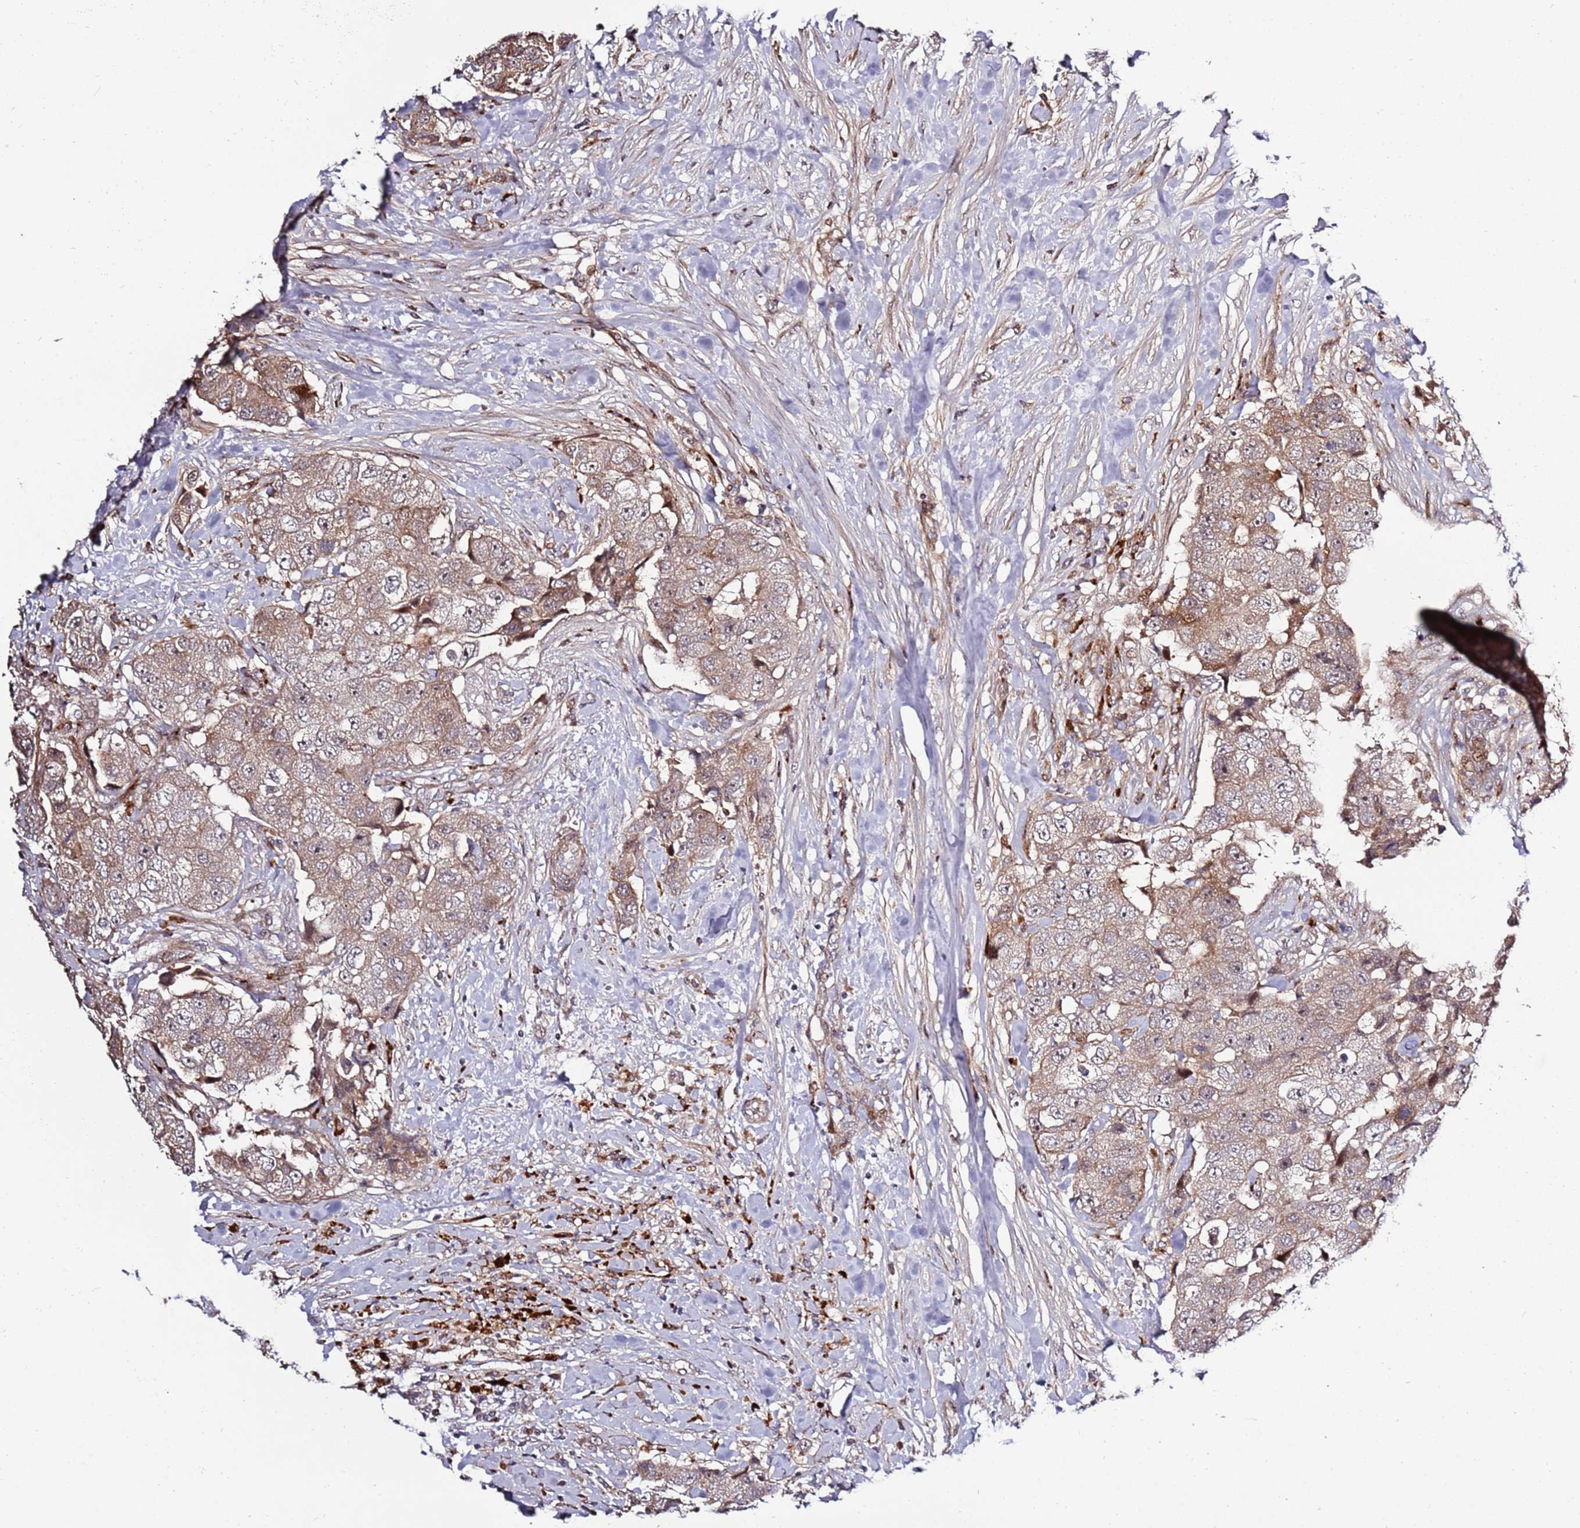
{"staining": {"intensity": "moderate", "quantity": ">75%", "location": "cytoplasmic/membranous"}, "tissue": "breast cancer", "cell_type": "Tumor cells", "image_type": "cancer", "snomed": [{"axis": "morphology", "description": "Normal tissue, NOS"}, {"axis": "morphology", "description": "Duct carcinoma"}, {"axis": "topography", "description": "Breast"}], "caption": "This is an image of IHC staining of intraductal carcinoma (breast), which shows moderate positivity in the cytoplasmic/membranous of tumor cells.", "gene": "RHBDL1", "patient": {"sex": "female", "age": 62}}